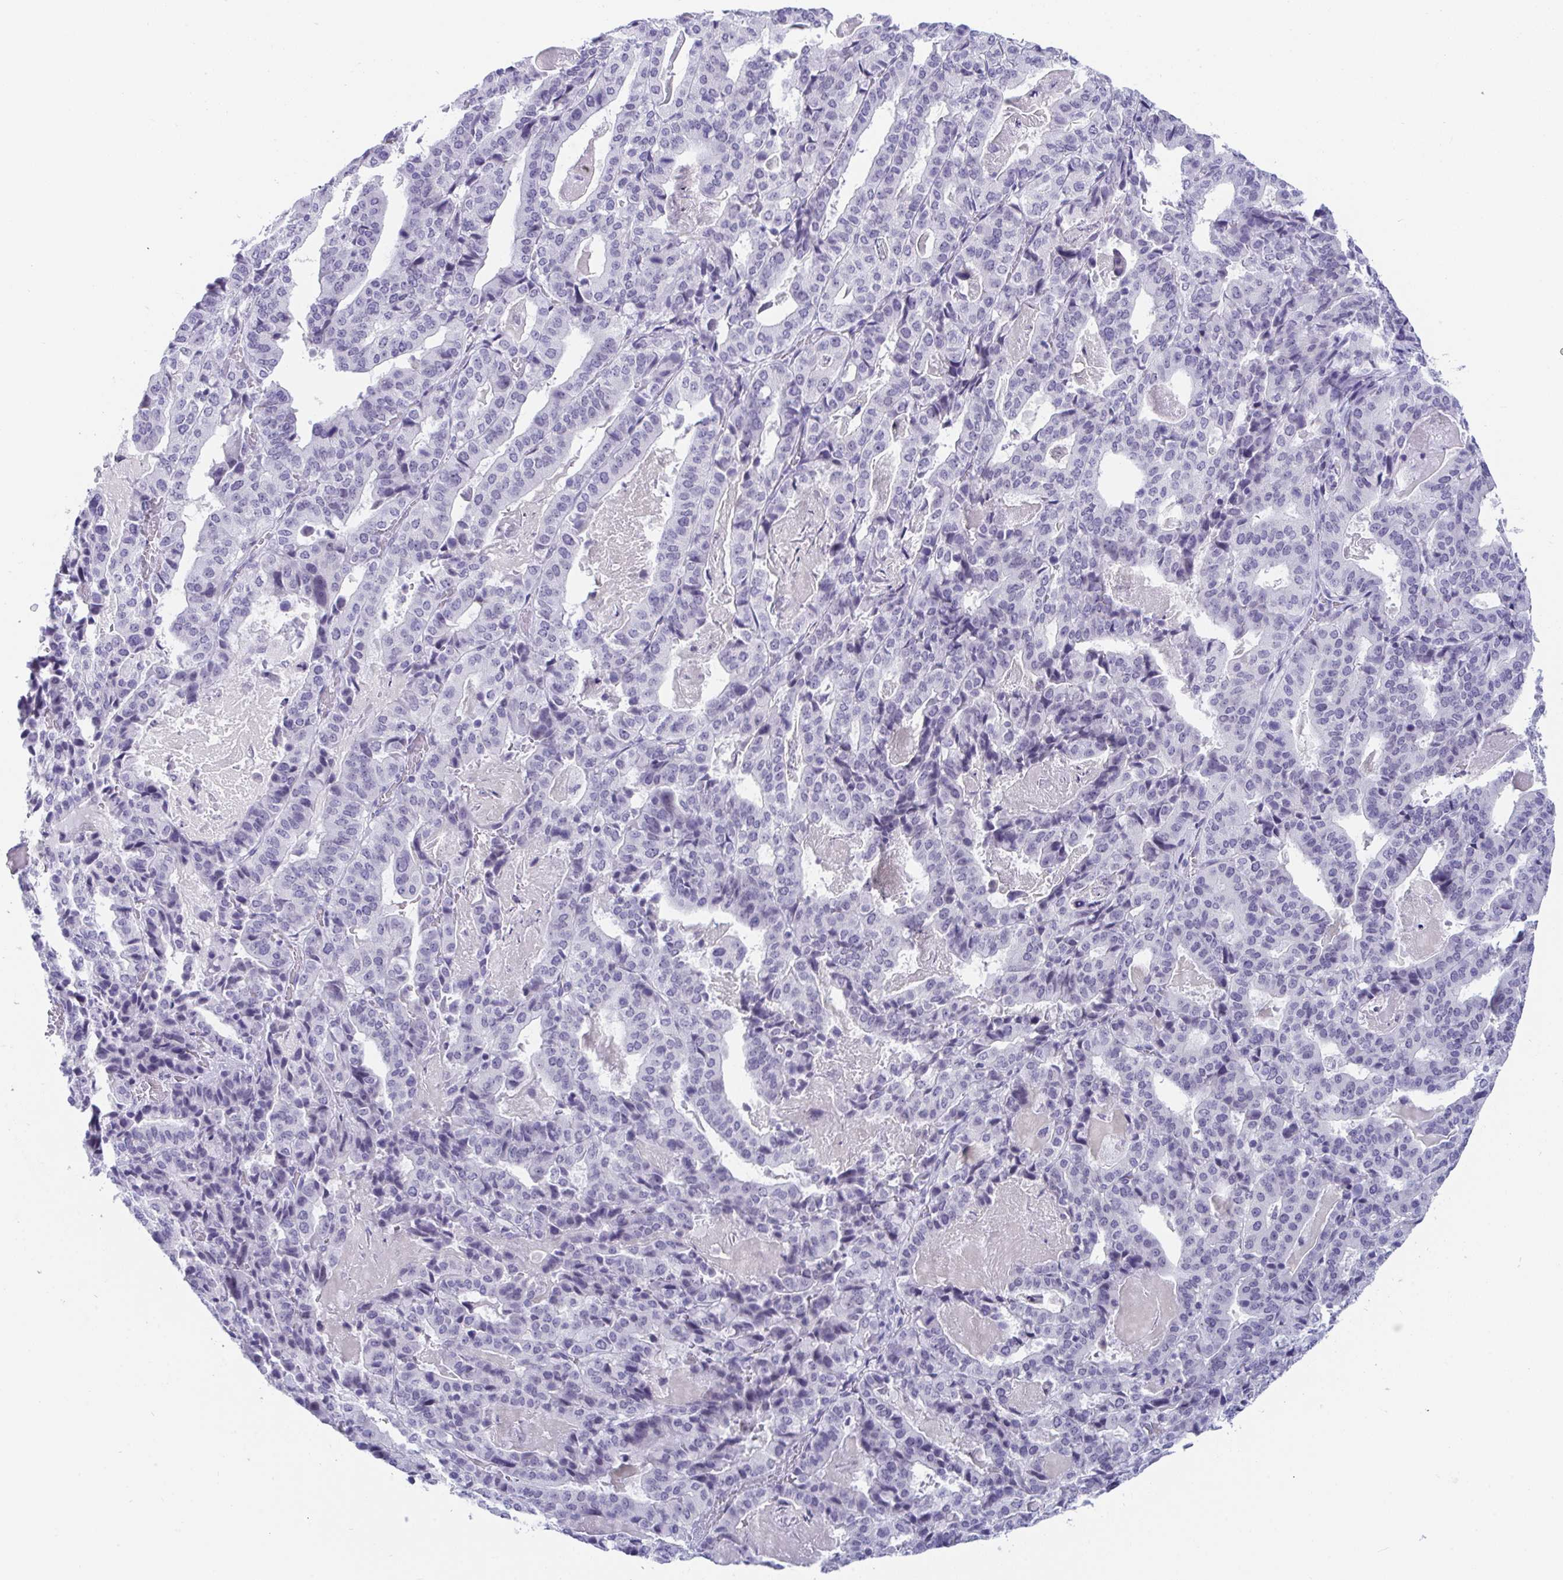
{"staining": {"intensity": "negative", "quantity": "none", "location": "none"}, "tissue": "stomach cancer", "cell_type": "Tumor cells", "image_type": "cancer", "snomed": [{"axis": "morphology", "description": "Adenocarcinoma, NOS"}, {"axis": "topography", "description": "Stomach"}], "caption": "There is no significant positivity in tumor cells of stomach cancer (adenocarcinoma). (Brightfield microscopy of DAB immunohistochemistry at high magnification).", "gene": "BMAL2", "patient": {"sex": "male", "age": 48}}